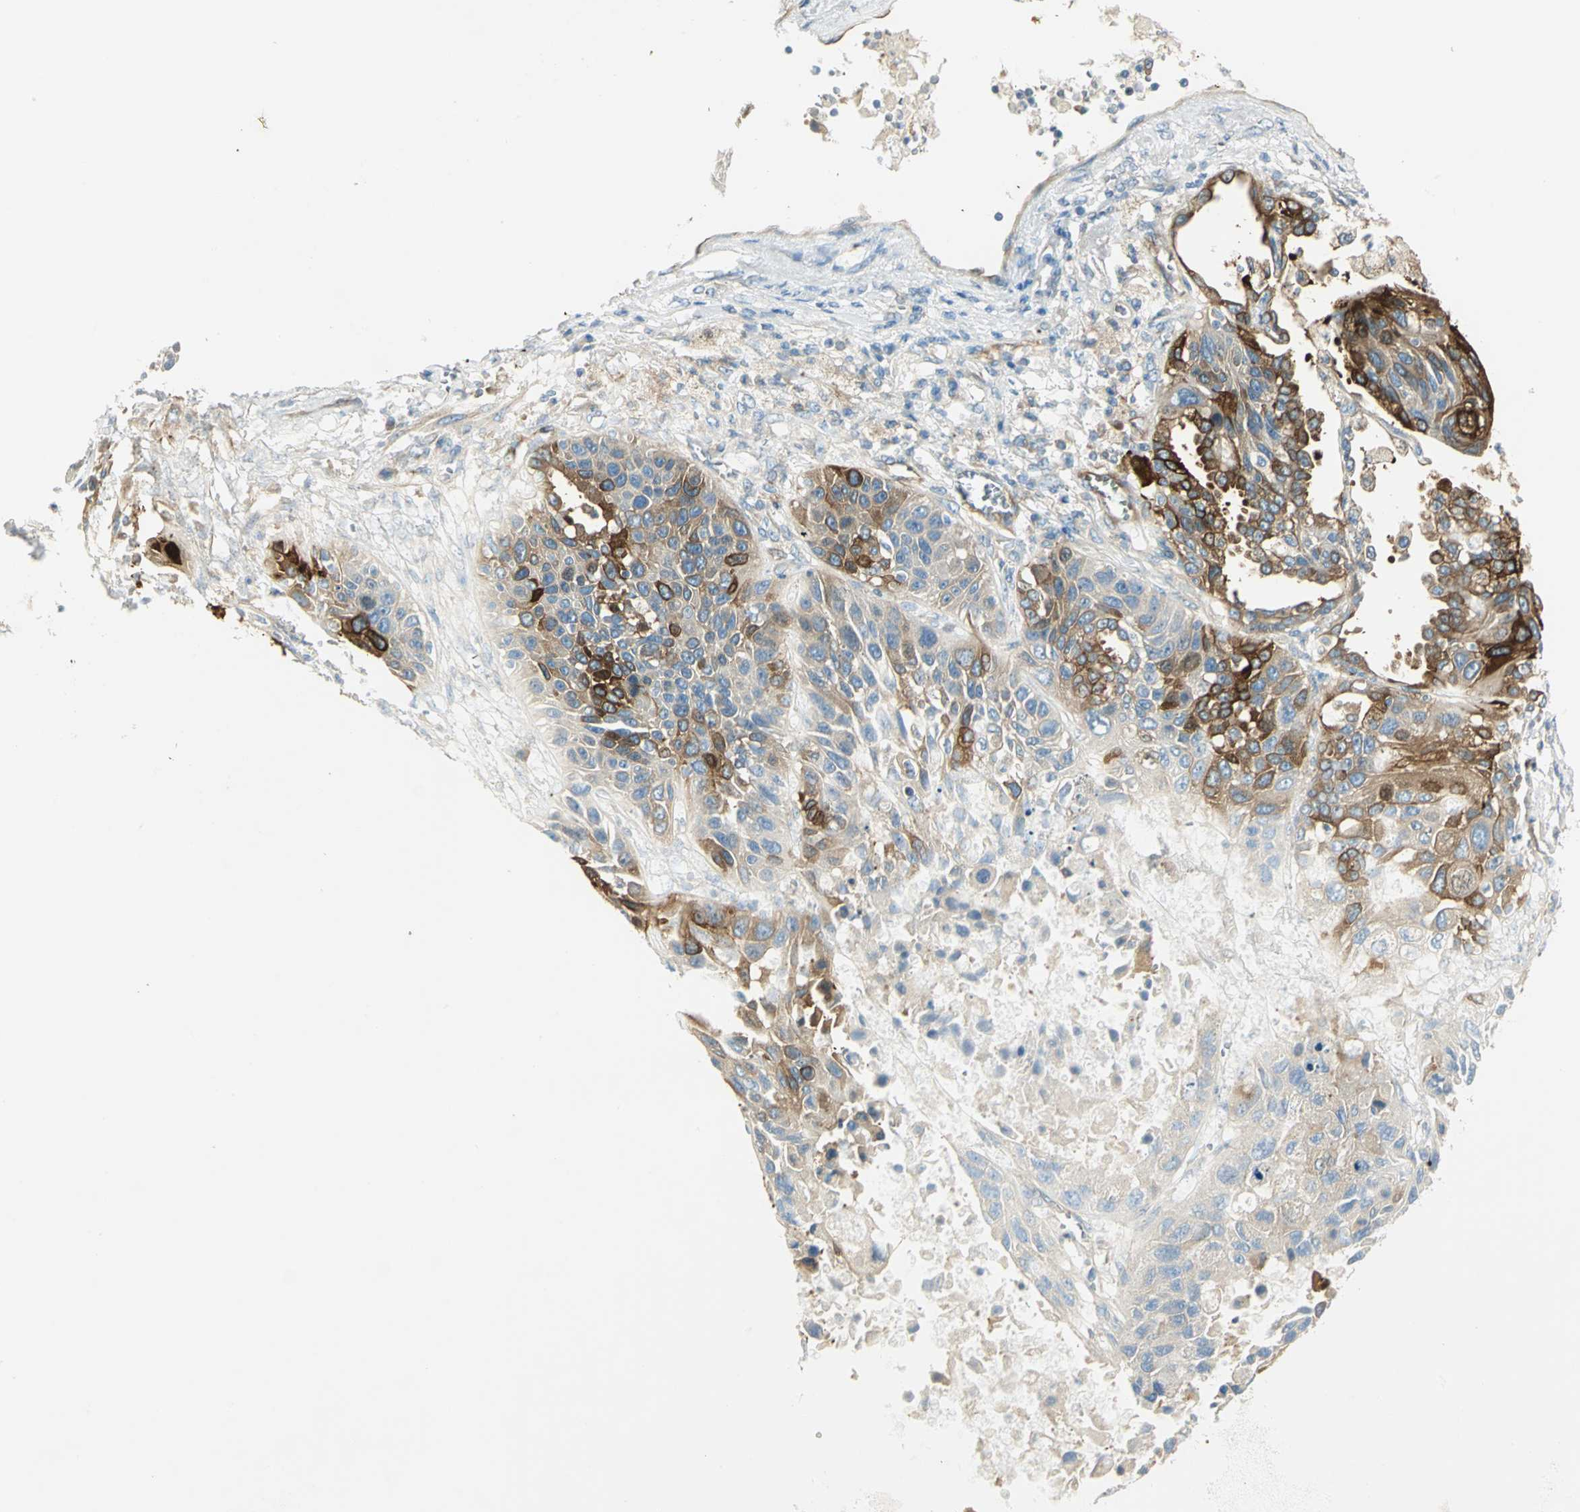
{"staining": {"intensity": "strong", "quantity": ">75%", "location": "cytoplasmic/membranous"}, "tissue": "lung cancer", "cell_type": "Tumor cells", "image_type": "cancer", "snomed": [{"axis": "morphology", "description": "Squamous cell carcinoma, NOS"}, {"axis": "topography", "description": "Lung"}], "caption": "Protein analysis of lung cancer (squamous cell carcinoma) tissue displays strong cytoplasmic/membranous positivity in about >75% of tumor cells.", "gene": "WARS1", "patient": {"sex": "female", "age": 76}}